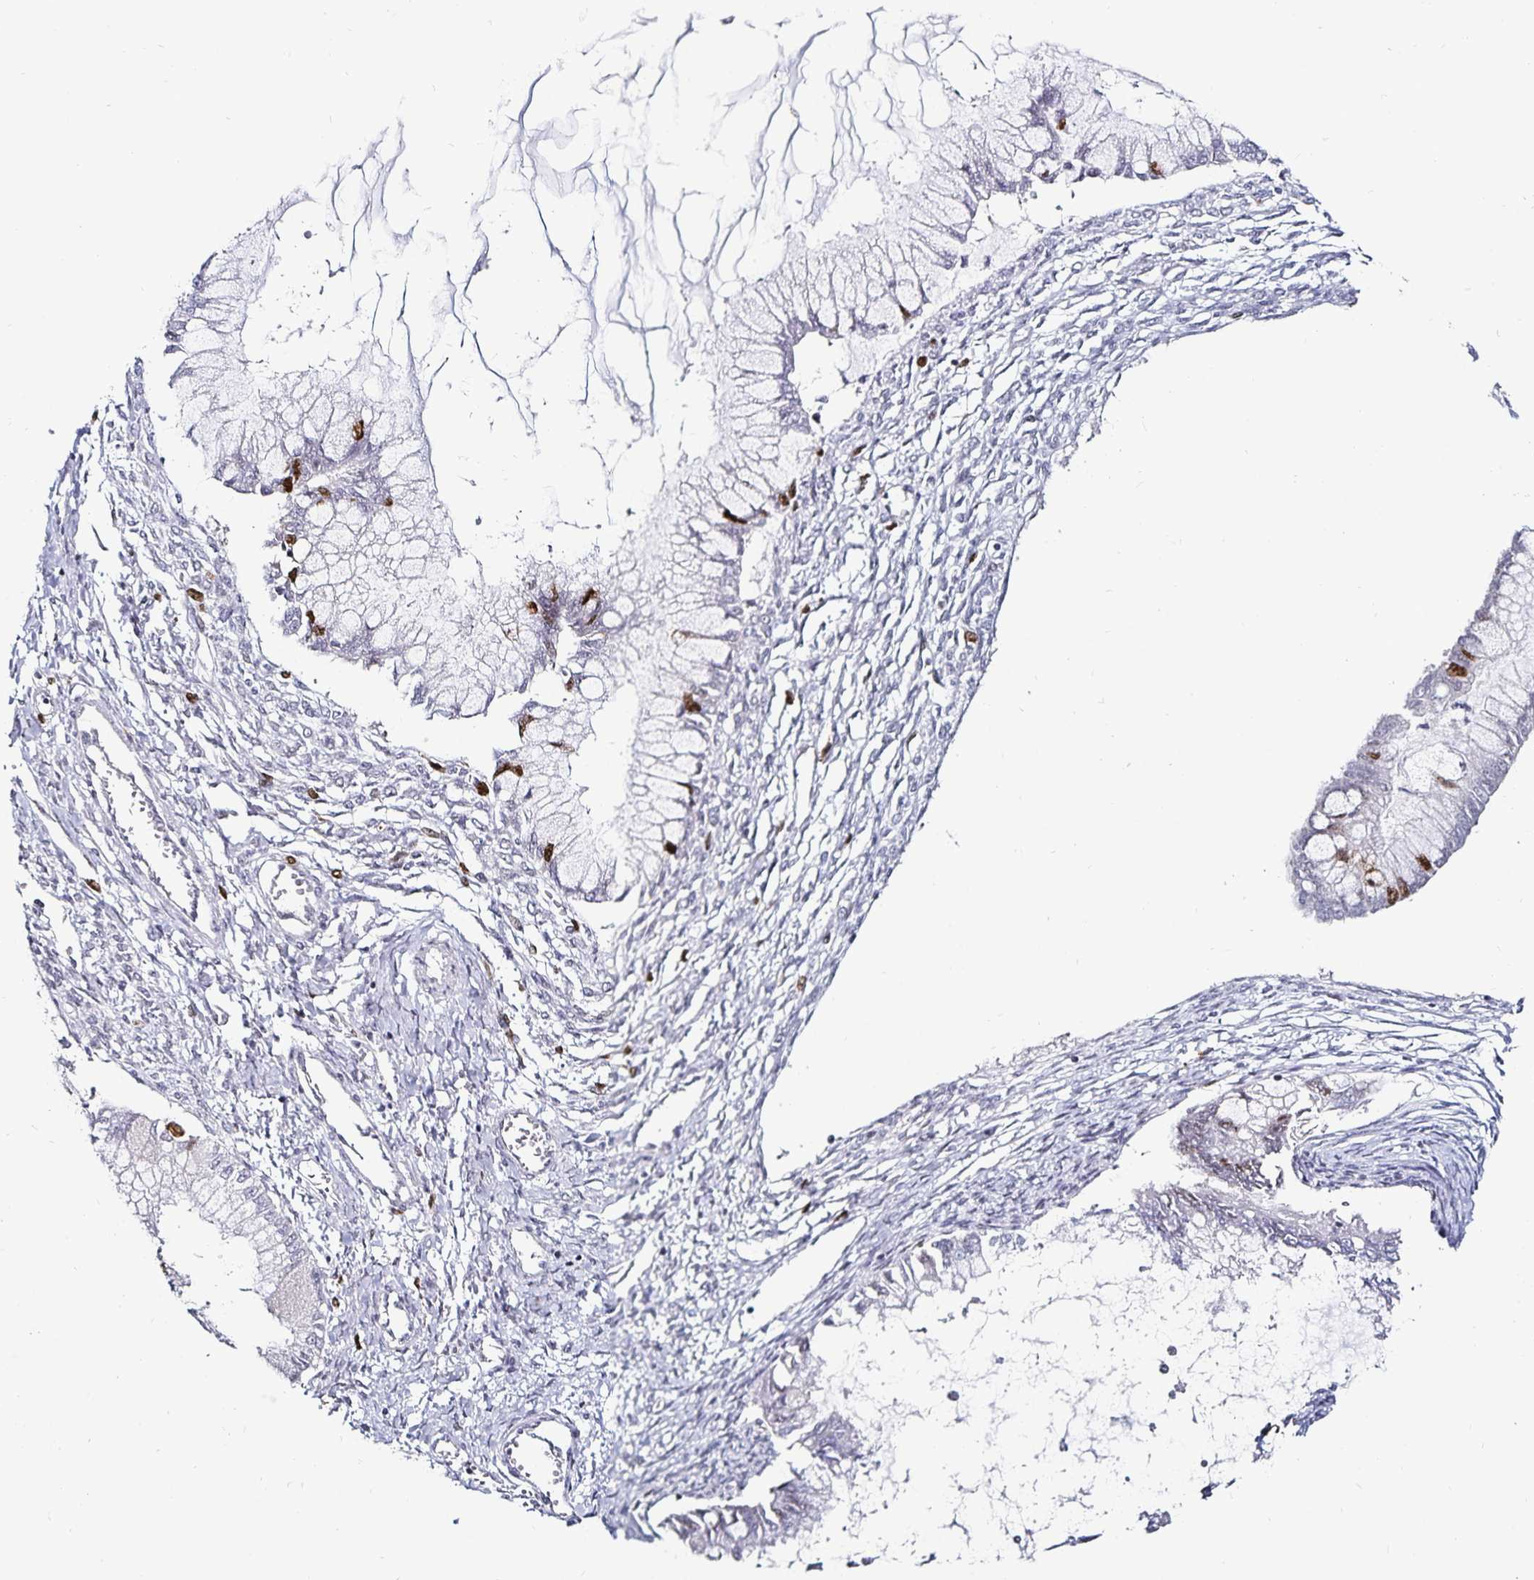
{"staining": {"intensity": "moderate", "quantity": "<25%", "location": "nuclear"}, "tissue": "ovarian cancer", "cell_type": "Tumor cells", "image_type": "cancer", "snomed": [{"axis": "morphology", "description": "Cystadenocarcinoma, mucinous, NOS"}, {"axis": "topography", "description": "Ovary"}], "caption": "Immunohistochemical staining of ovarian cancer reveals low levels of moderate nuclear staining in about <25% of tumor cells.", "gene": "ANLN", "patient": {"sex": "female", "age": 34}}